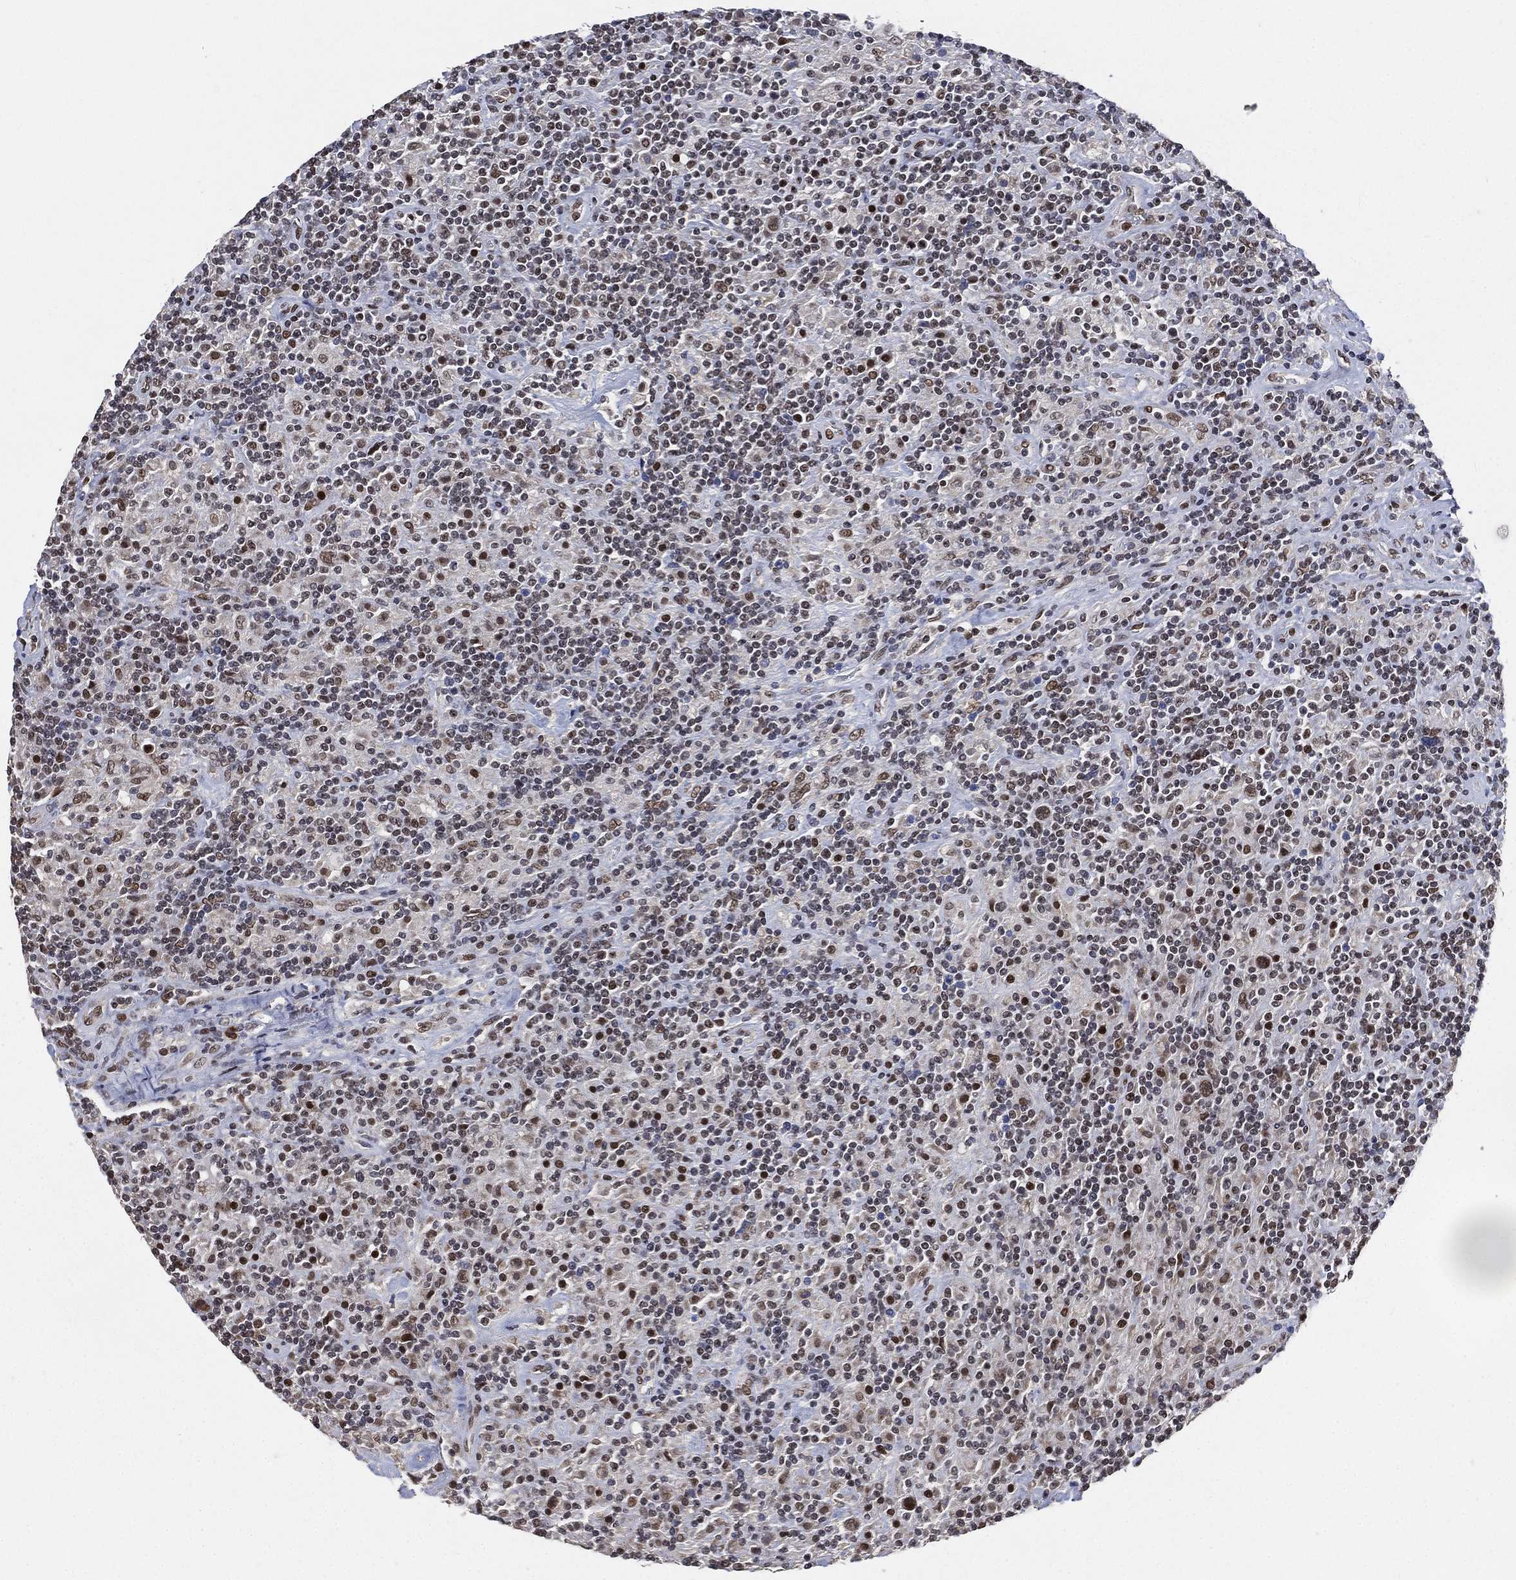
{"staining": {"intensity": "moderate", "quantity": ">75%", "location": "nuclear"}, "tissue": "lymphoma", "cell_type": "Tumor cells", "image_type": "cancer", "snomed": [{"axis": "morphology", "description": "Hodgkin's disease, NOS"}, {"axis": "topography", "description": "Lymph node"}], "caption": "IHC of Hodgkin's disease reveals medium levels of moderate nuclear expression in approximately >75% of tumor cells. (IHC, brightfield microscopy, high magnification).", "gene": "YLPM1", "patient": {"sex": "male", "age": 70}}